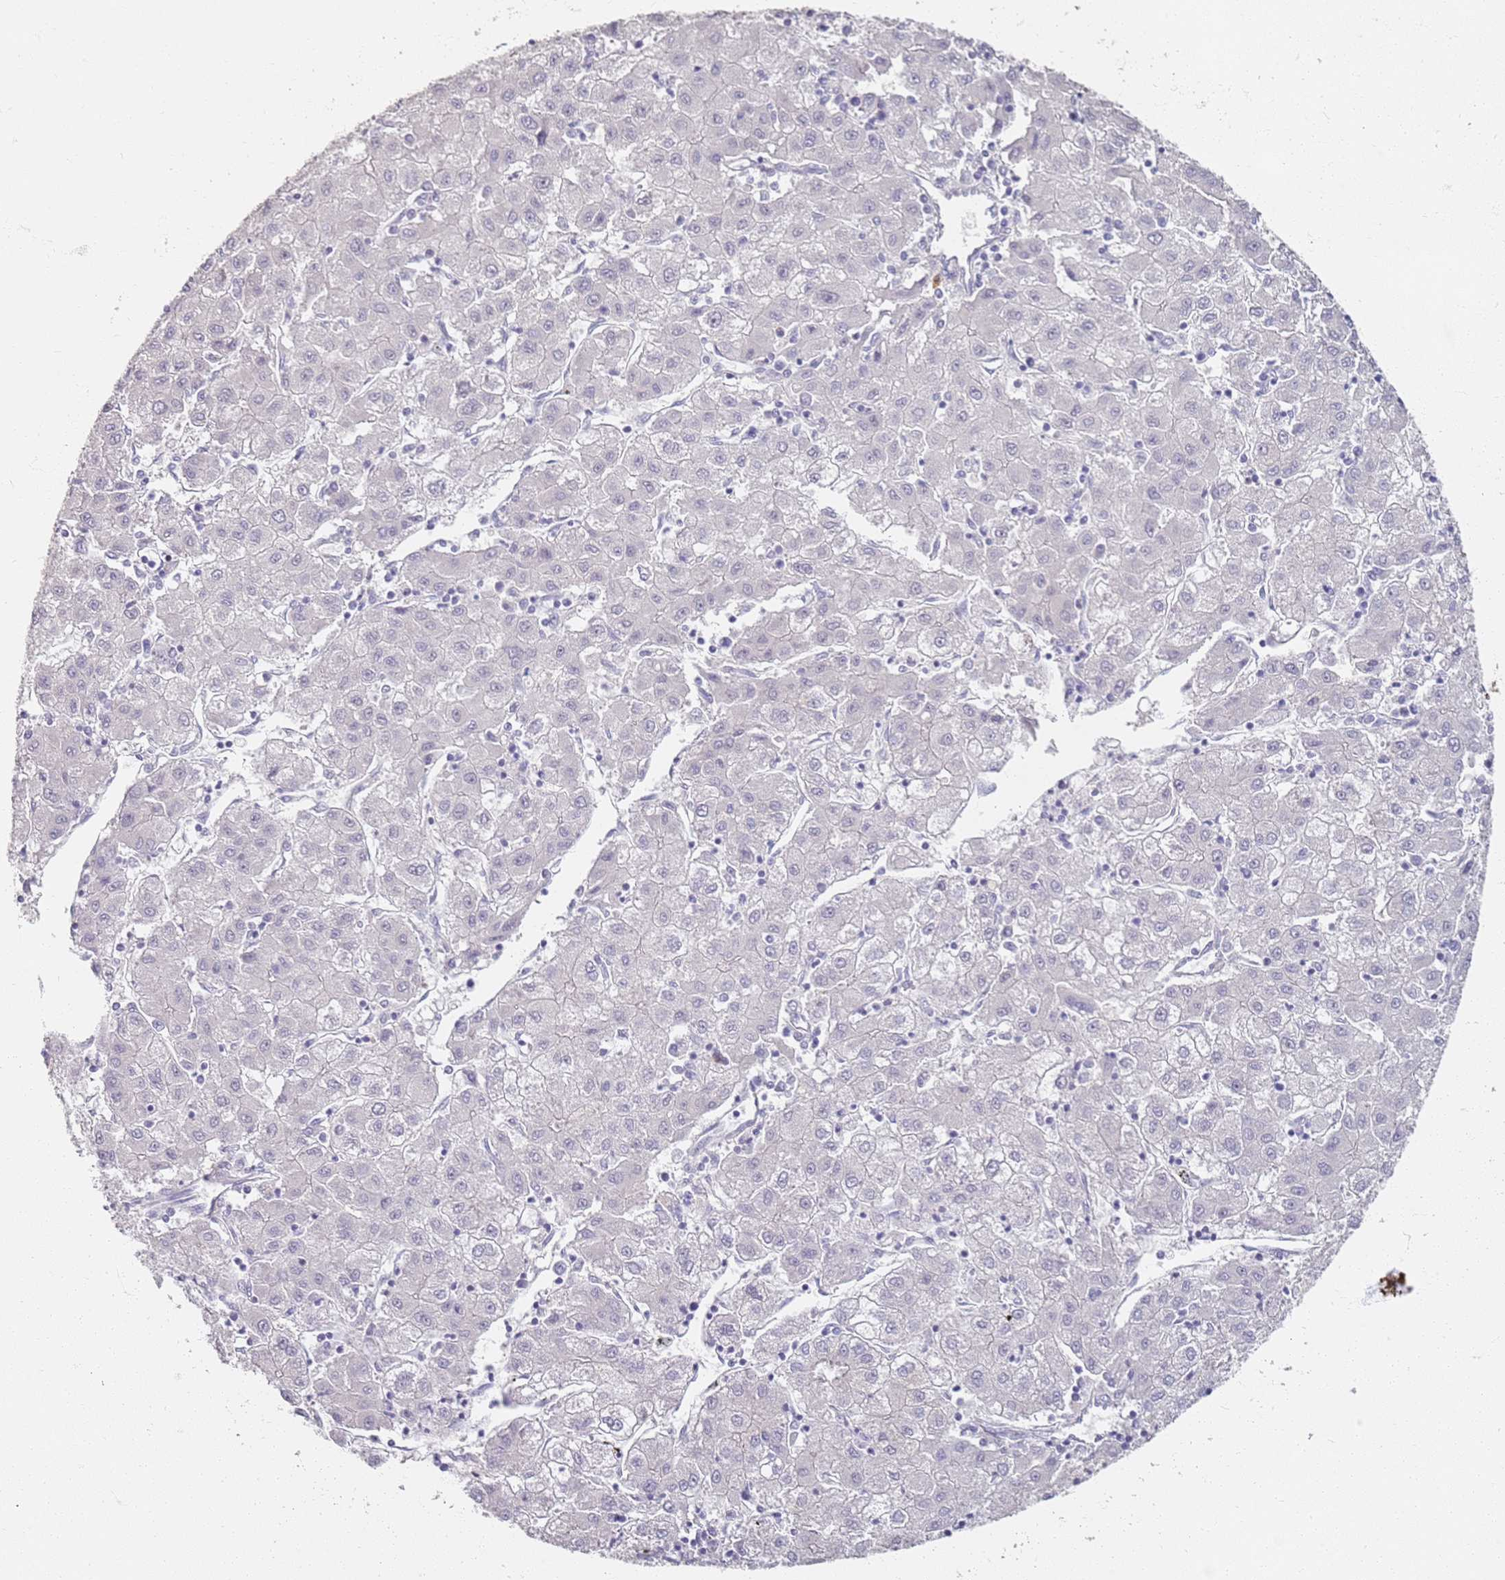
{"staining": {"intensity": "negative", "quantity": "none", "location": "none"}, "tissue": "liver cancer", "cell_type": "Tumor cells", "image_type": "cancer", "snomed": [{"axis": "morphology", "description": "Carcinoma, Hepatocellular, NOS"}, {"axis": "topography", "description": "Liver"}], "caption": "Immunohistochemistry (IHC) histopathology image of liver cancer (hepatocellular carcinoma) stained for a protein (brown), which demonstrates no positivity in tumor cells.", "gene": "CD40LG", "patient": {"sex": "male", "age": 72}}